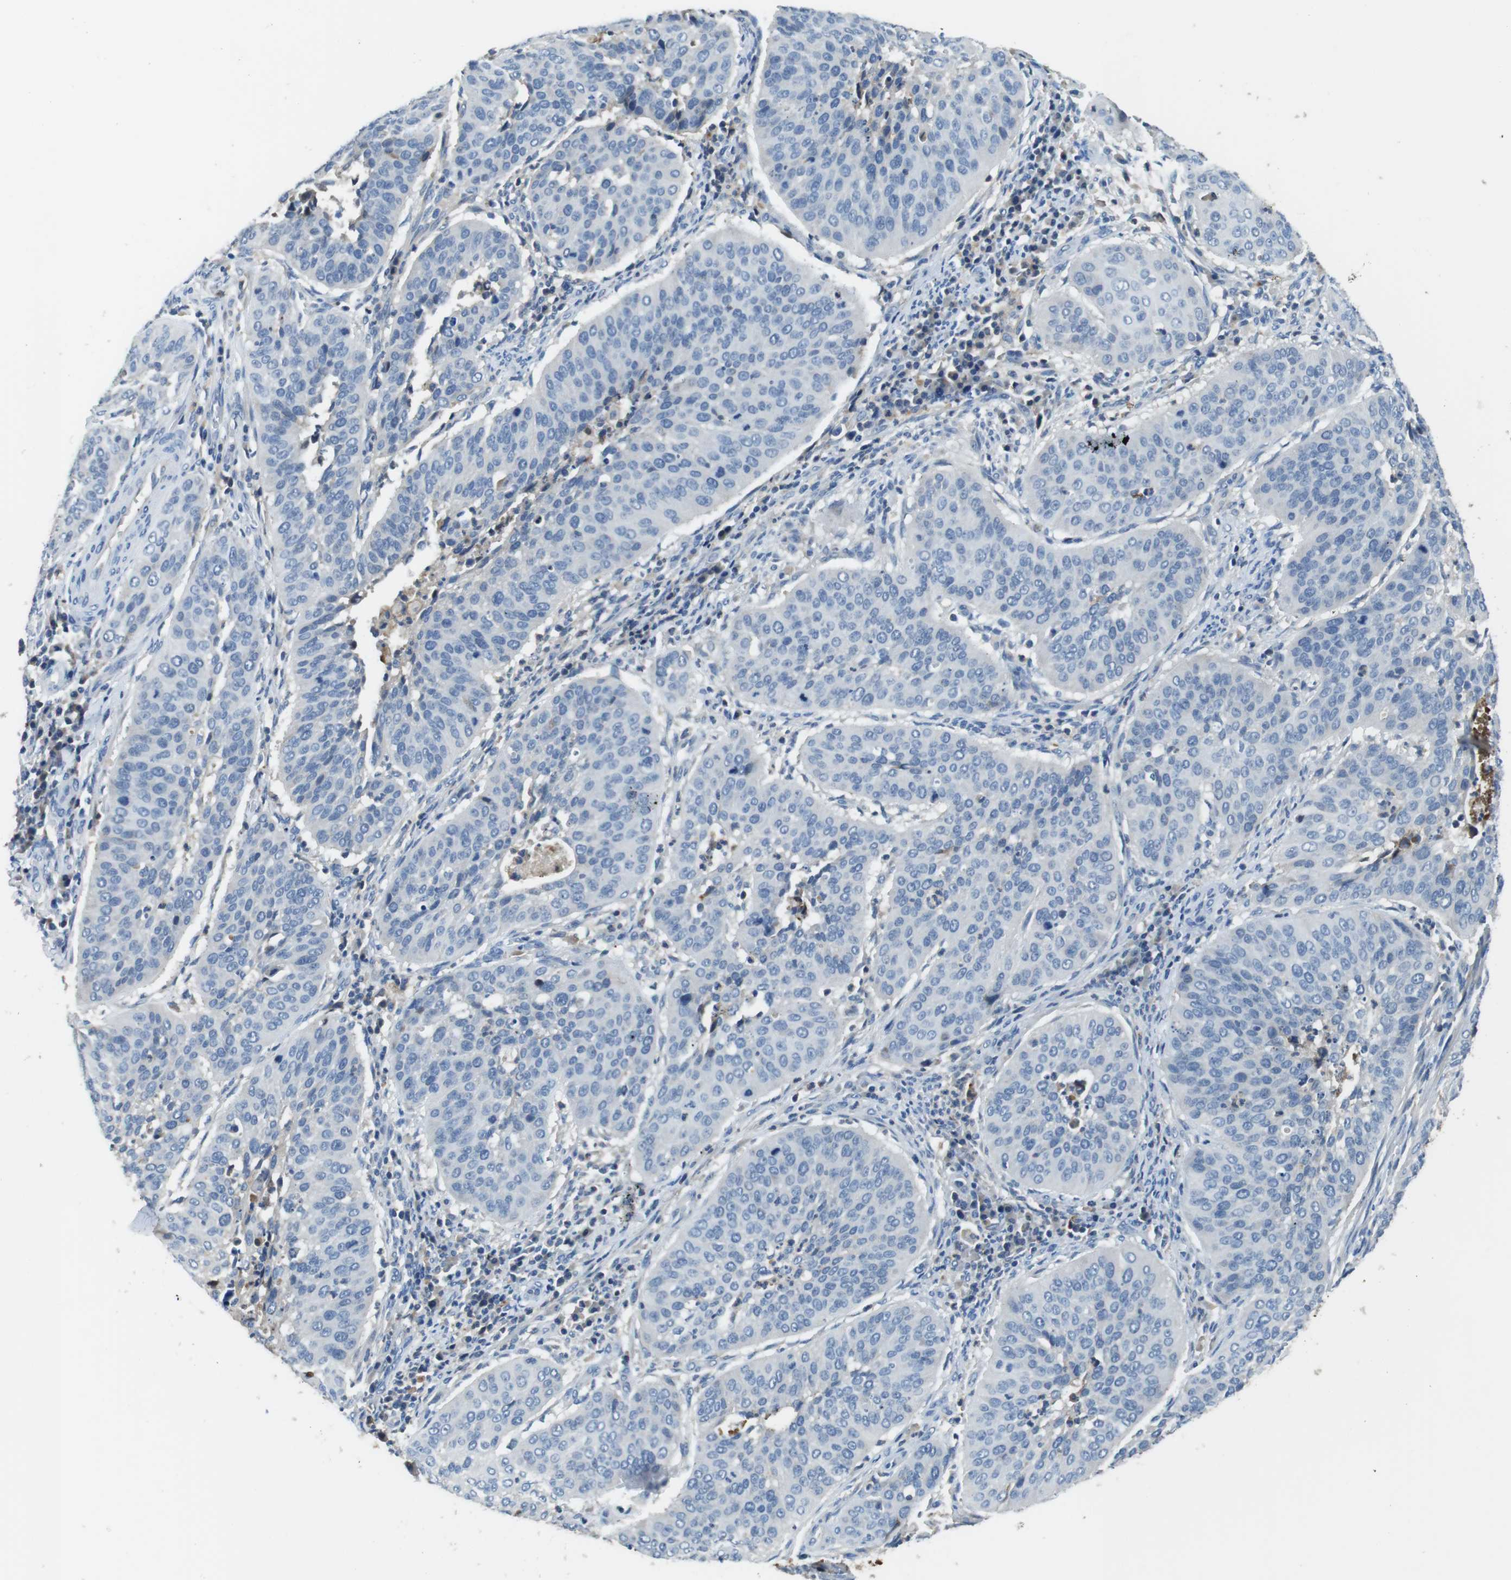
{"staining": {"intensity": "negative", "quantity": "none", "location": "none"}, "tissue": "cervical cancer", "cell_type": "Tumor cells", "image_type": "cancer", "snomed": [{"axis": "morphology", "description": "Normal tissue, NOS"}, {"axis": "morphology", "description": "Squamous cell carcinoma, NOS"}, {"axis": "topography", "description": "Cervix"}], "caption": "This is a image of IHC staining of cervical cancer (squamous cell carcinoma), which shows no expression in tumor cells.", "gene": "TMPRSS15", "patient": {"sex": "female", "age": 39}}